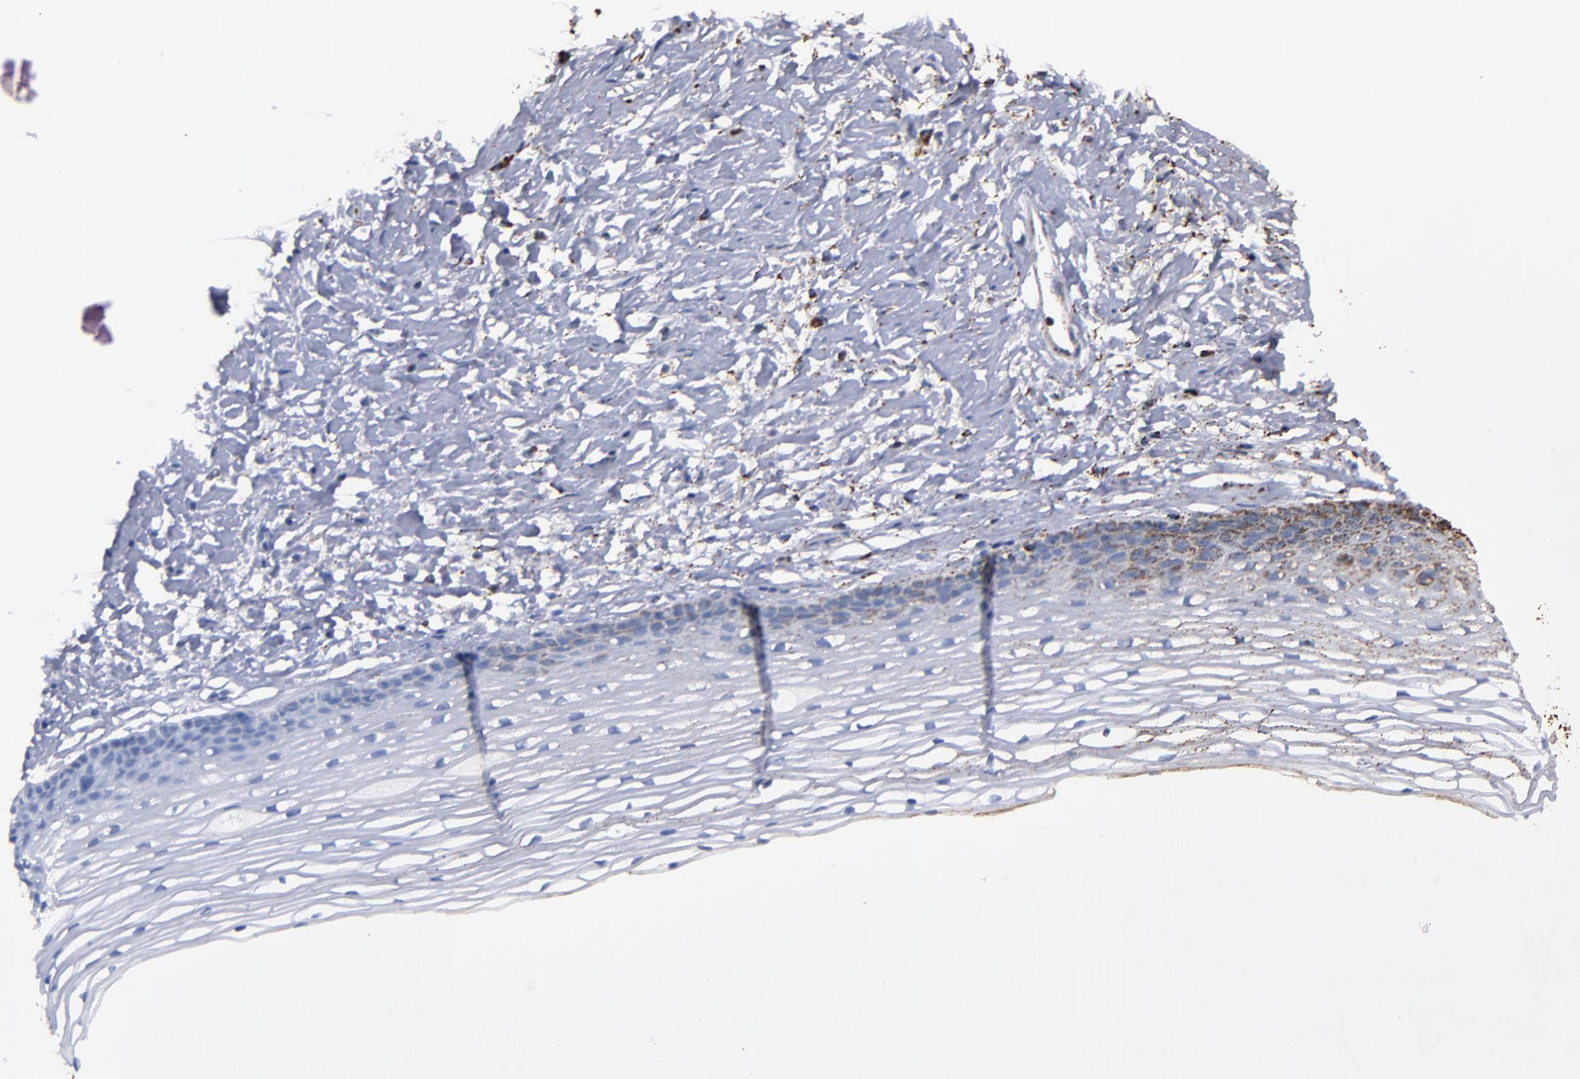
{"staining": {"intensity": "moderate", "quantity": ">75%", "location": "cytoplasmic/membranous"}, "tissue": "cervix", "cell_type": "Glandular cells", "image_type": "normal", "snomed": [{"axis": "morphology", "description": "Normal tissue, NOS"}, {"axis": "topography", "description": "Cervix"}], "caption": "Immunohistochemistry (IHC) (DAB) staining of normal human cervix exhibits moderate cytoplasmic/membranous protein positivity in about >75% of glandular cells. The staining is performed using DAB (3,3'-diaminobenzidine) brown chromogen to label protein expression. The nuclei are counter-stained blue using hematoxylin.", "gene": "SOD2", "patient": {"sex": "female", "age": 77}}